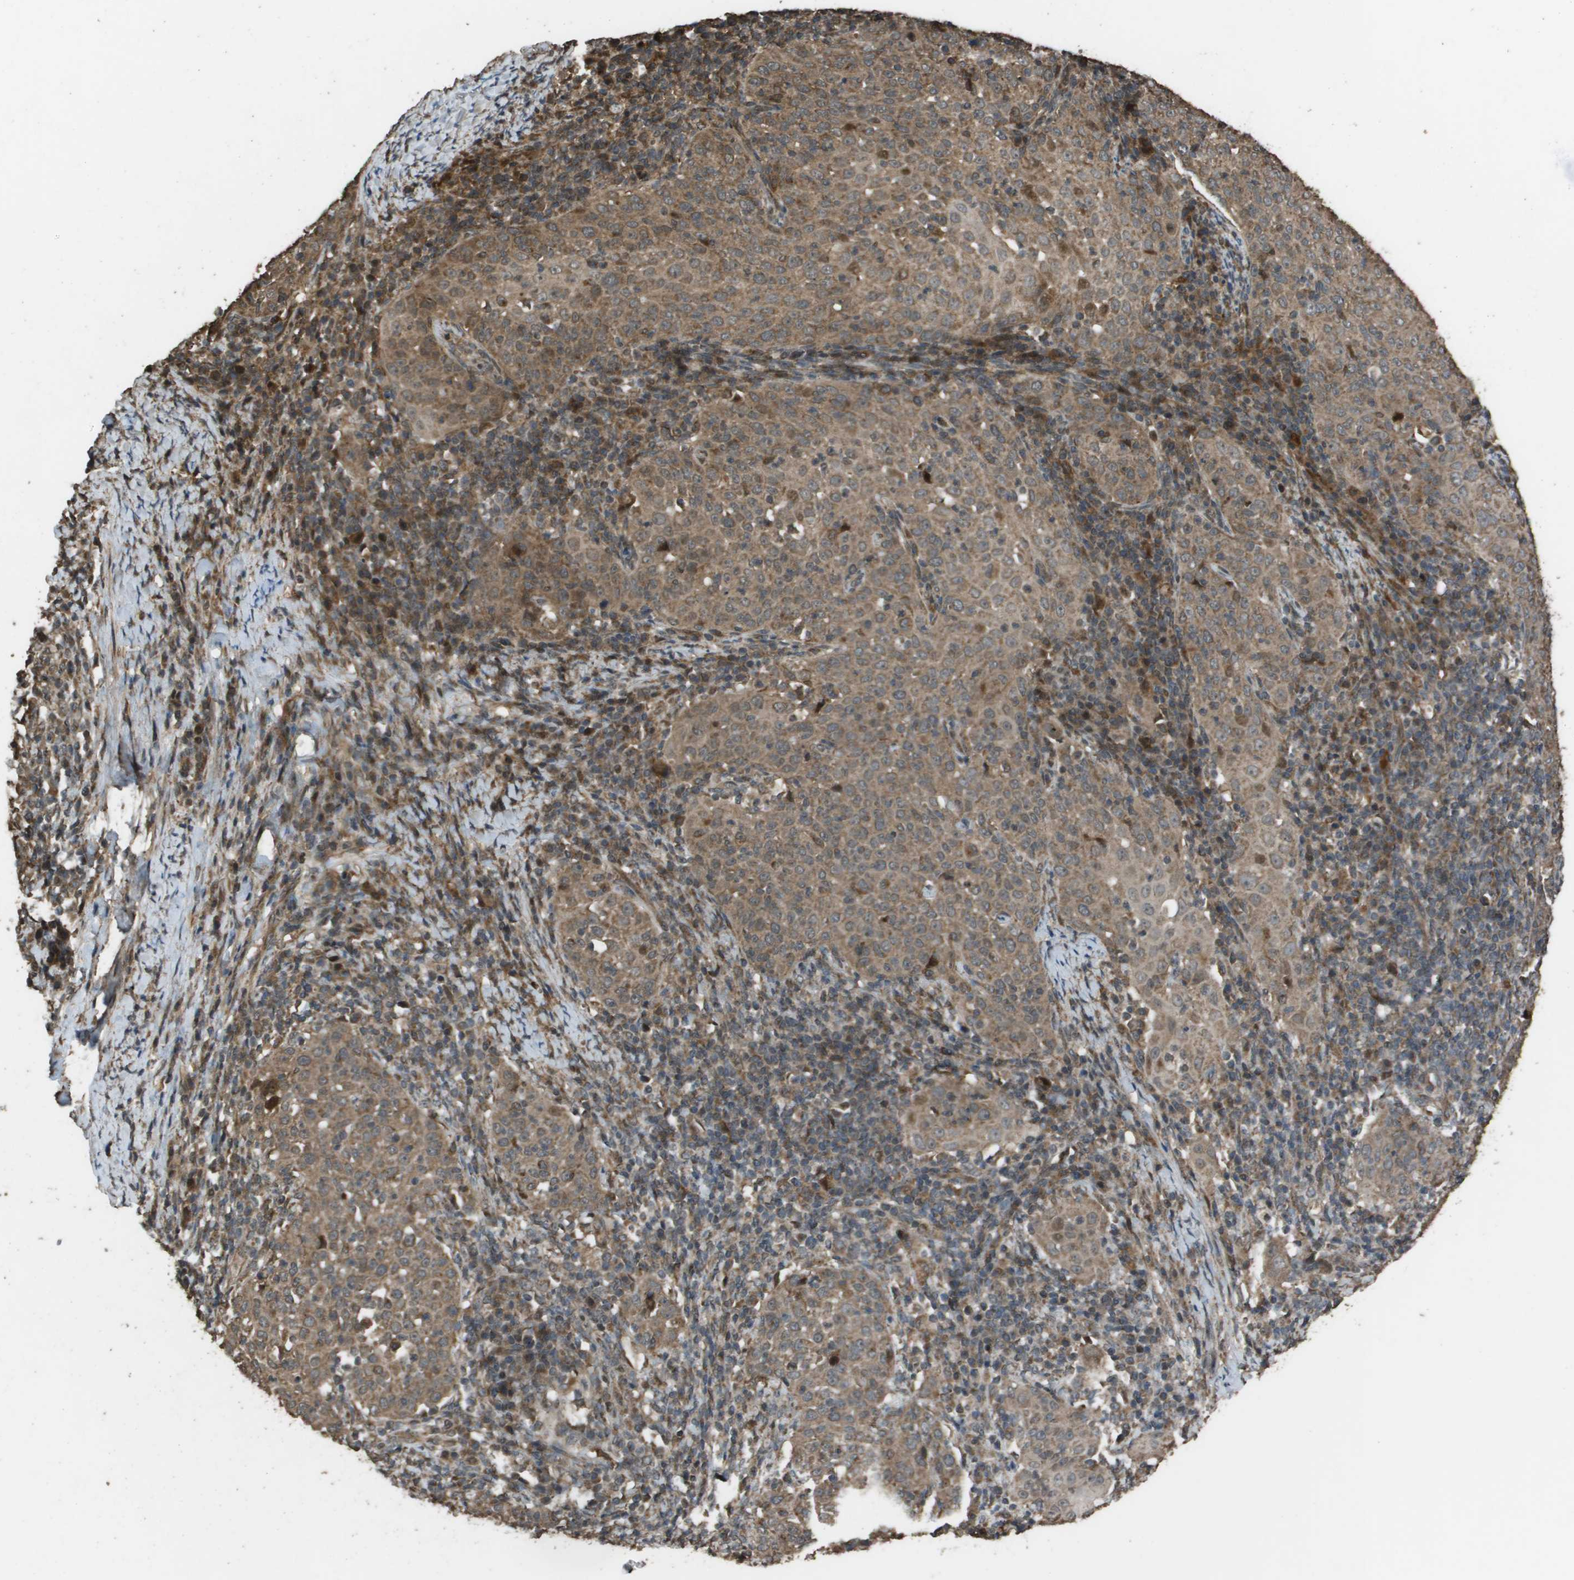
{"staining": {"intensity": "moderate", "quantity": ">75%", "location": "cytoplasmic/membranous"}, "tissue": "cervical cancer", "cell_type": "Tumor cells", "image_type": "cancer", "snomed": [{"axis": "morphology", "description": "Squamous cell carcinoma, NOS"}, {"axis": "topography", "description": "Cervix"}], "caption": "Immunohistochemical staining of cervical squamous cell carcinoma displays medium levels of moderate cytoplasmic/membranous protein staining in approximately >75% of tumor cells.", "gene": "FIG4", "patient": {"sex": "female", "age": 51}}